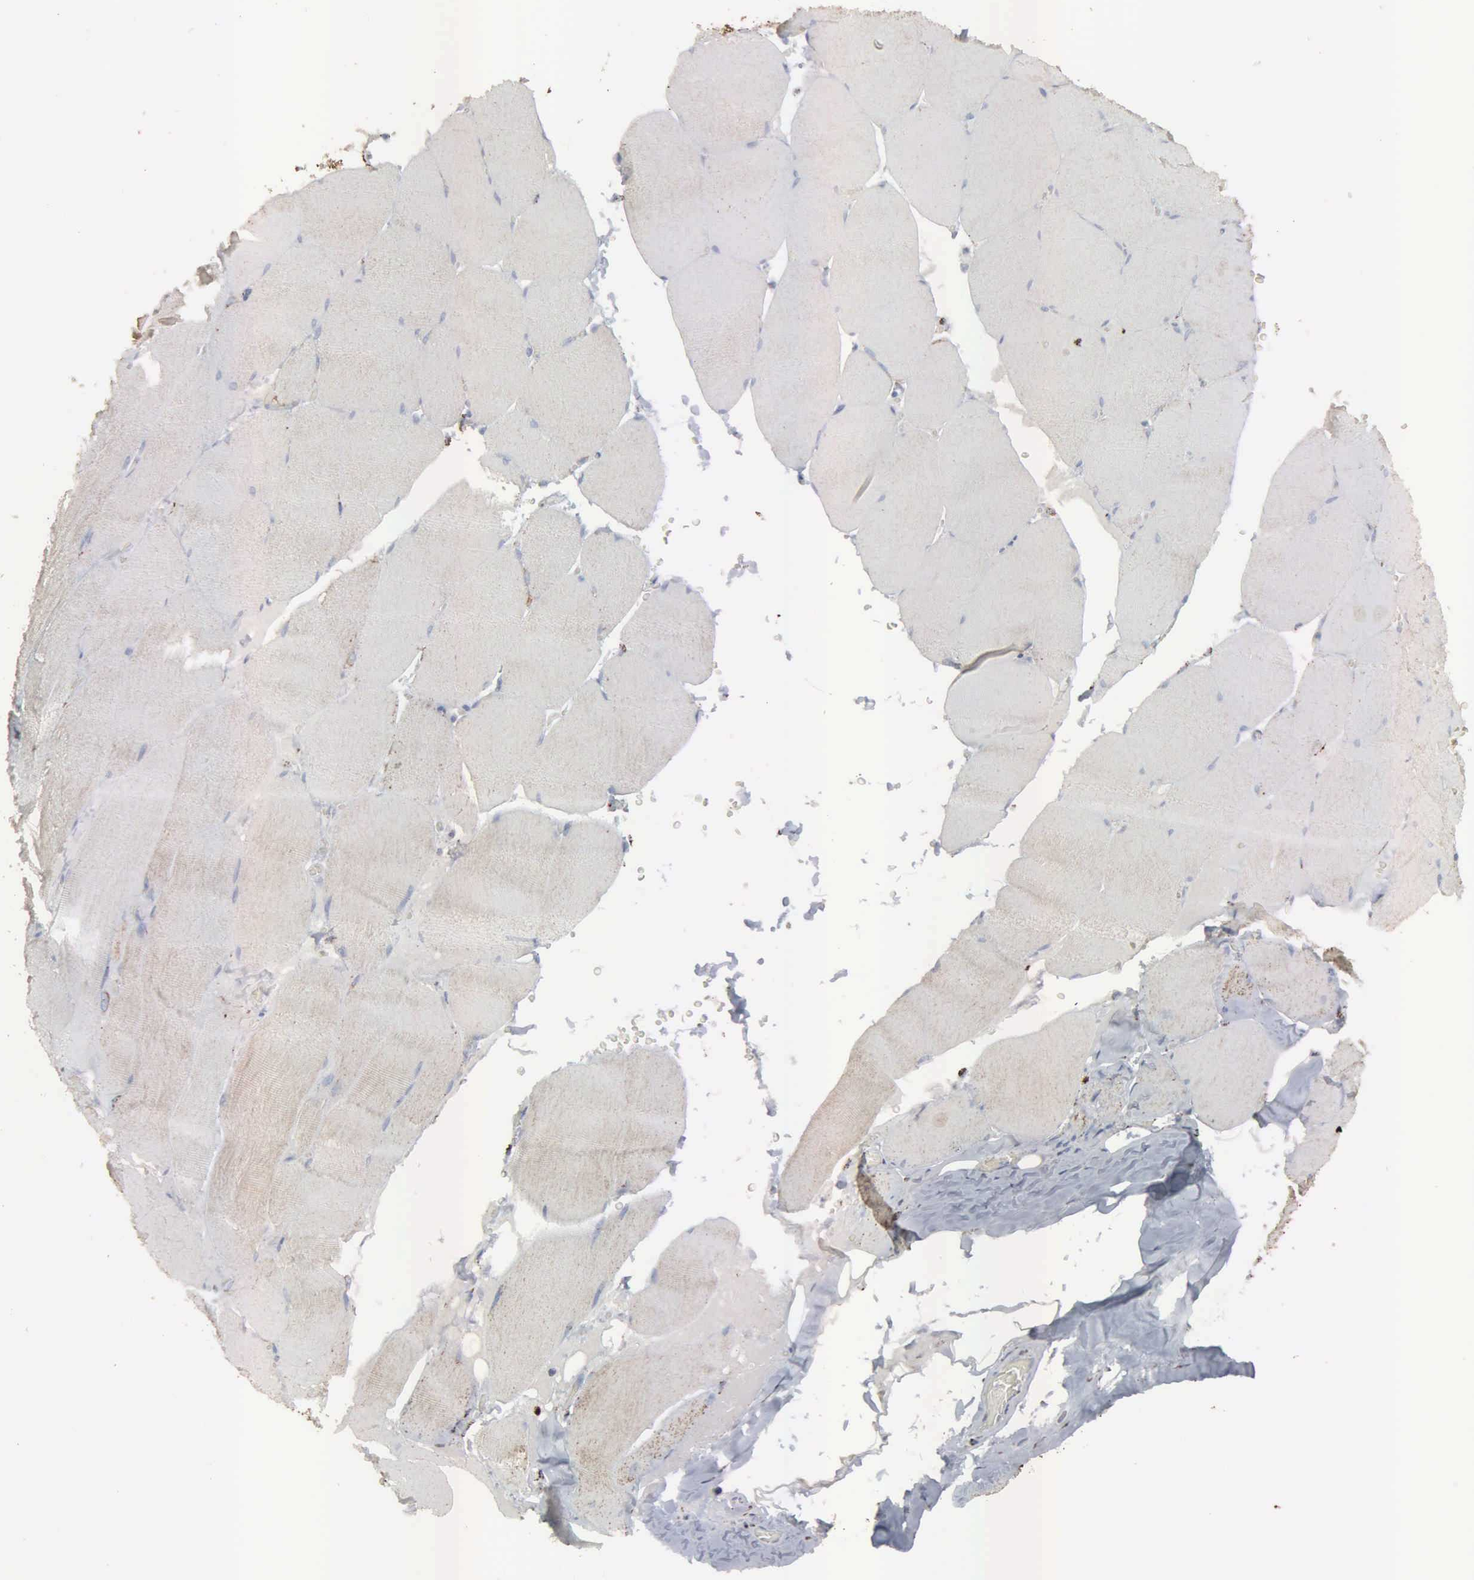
{"staining": {"intensity": "negative", "quantity": "none", "location": "none"}, "tissue": "skeletal muscle", "cell_type": "Myocytes", "image_type": "normal", "snomed": [{"axis": "morphology", "description": "Normal tissue, NOS"}, {"axis": "topography", "description": "Skeletal muscle"}], "caption": "Histopathology image shows no protein positivity in myocytes of benign skeletal muscle. (DAB (3,3'-diaminobenzidine) IHC with hematoxylin counter stain).", "gene": "HSPA9", "patient": {"sex": "male", "age": 71}}